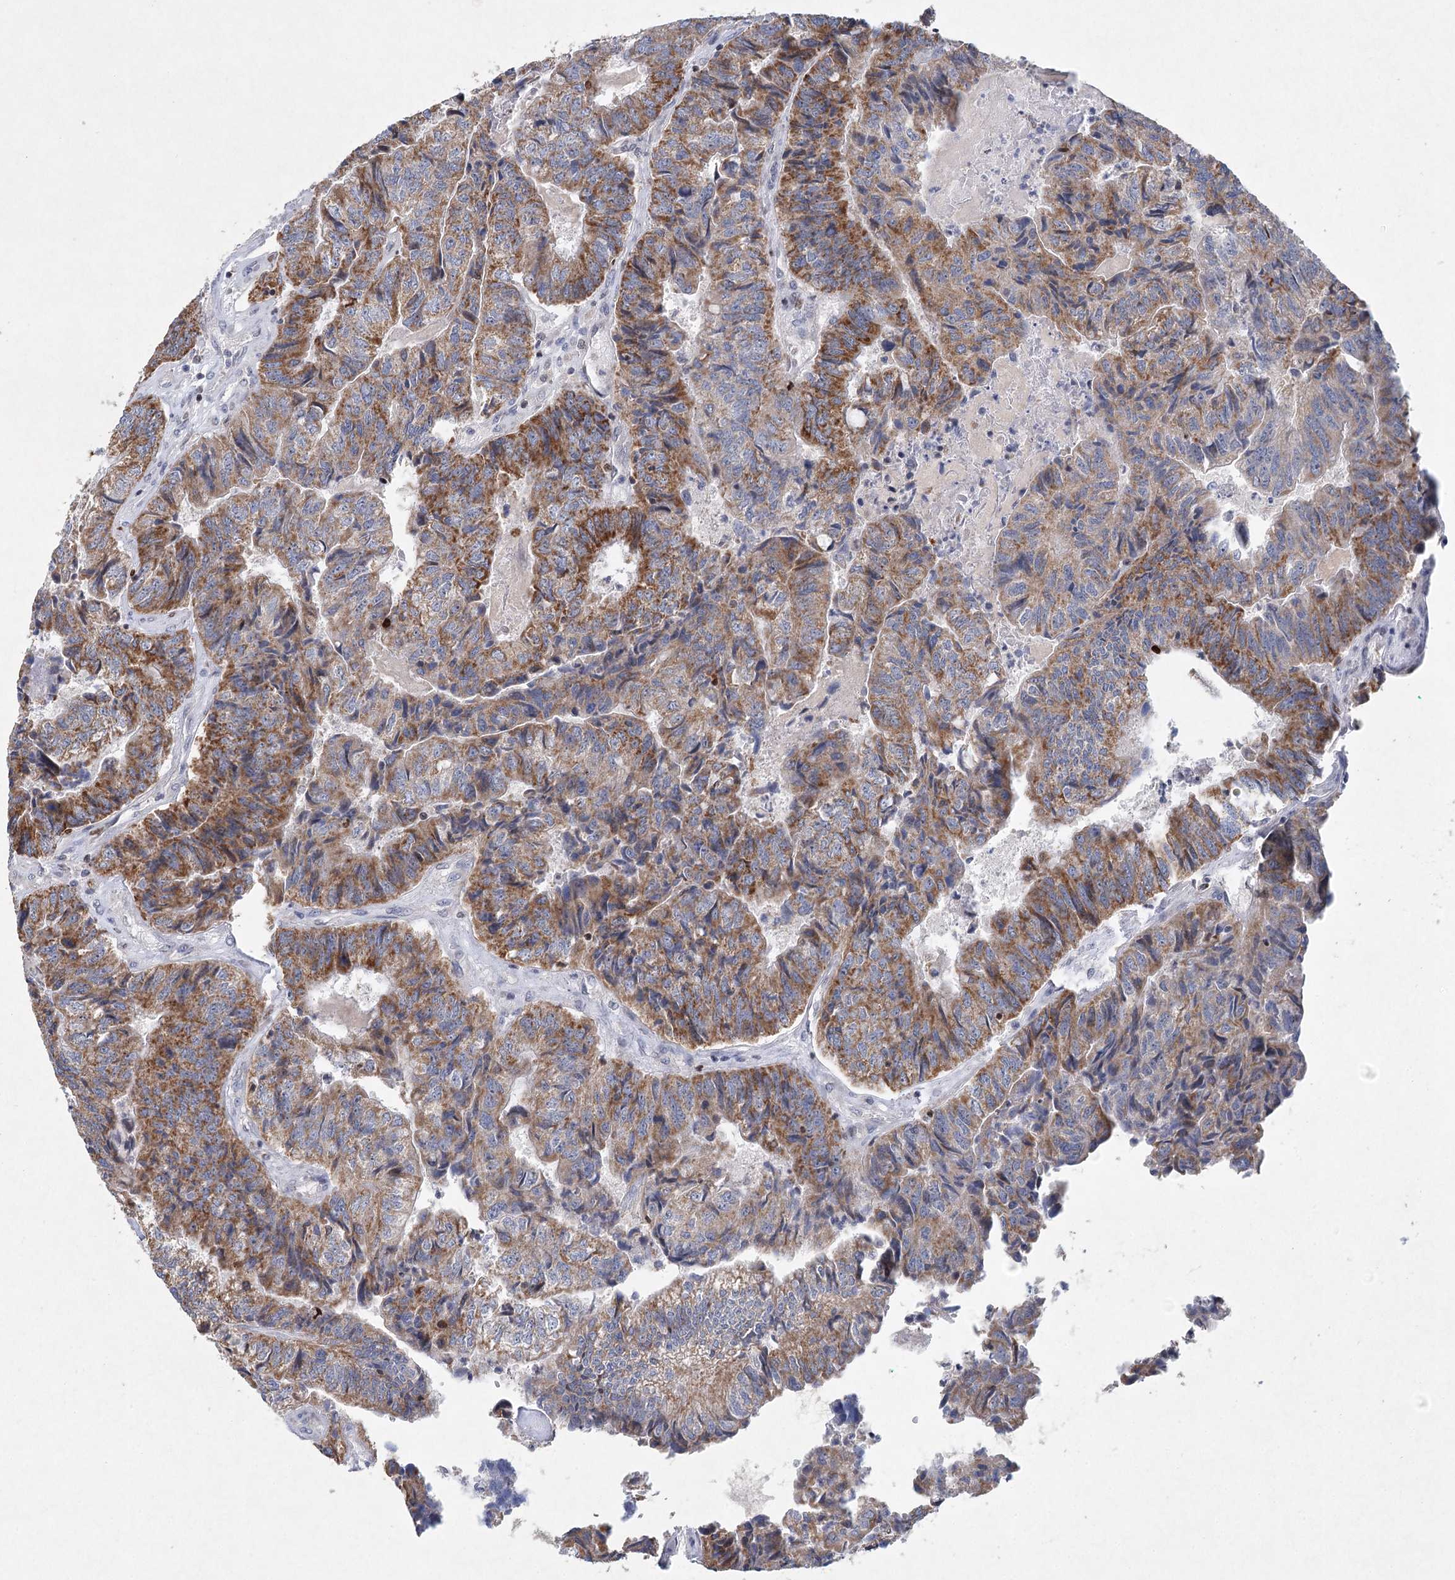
{"staining": {"intensity": "moderate", "quantity": ">75%", "location": "cytoplasmic/membranous"}, "tissue": "colorectal cancer", "cell_type": "Tumor cells", "image_type": "cancer", "snomed": [{"axis": "morphology", "description": "Adenocarcinoma, NOS"}, {"axis": "topography", "description": "Colon"}], "caption": "This image demonstrates colorectal cancer (adenocarcinoma) stained with immunohistochemistry to label a protein in brown. The cytoplasmic/membranous of tumor cells show moderate positivity for the protein. Nuclei are counter-stained blue.", "gene": "XPO6", "patient": {"sex": "female", "age": 67}}